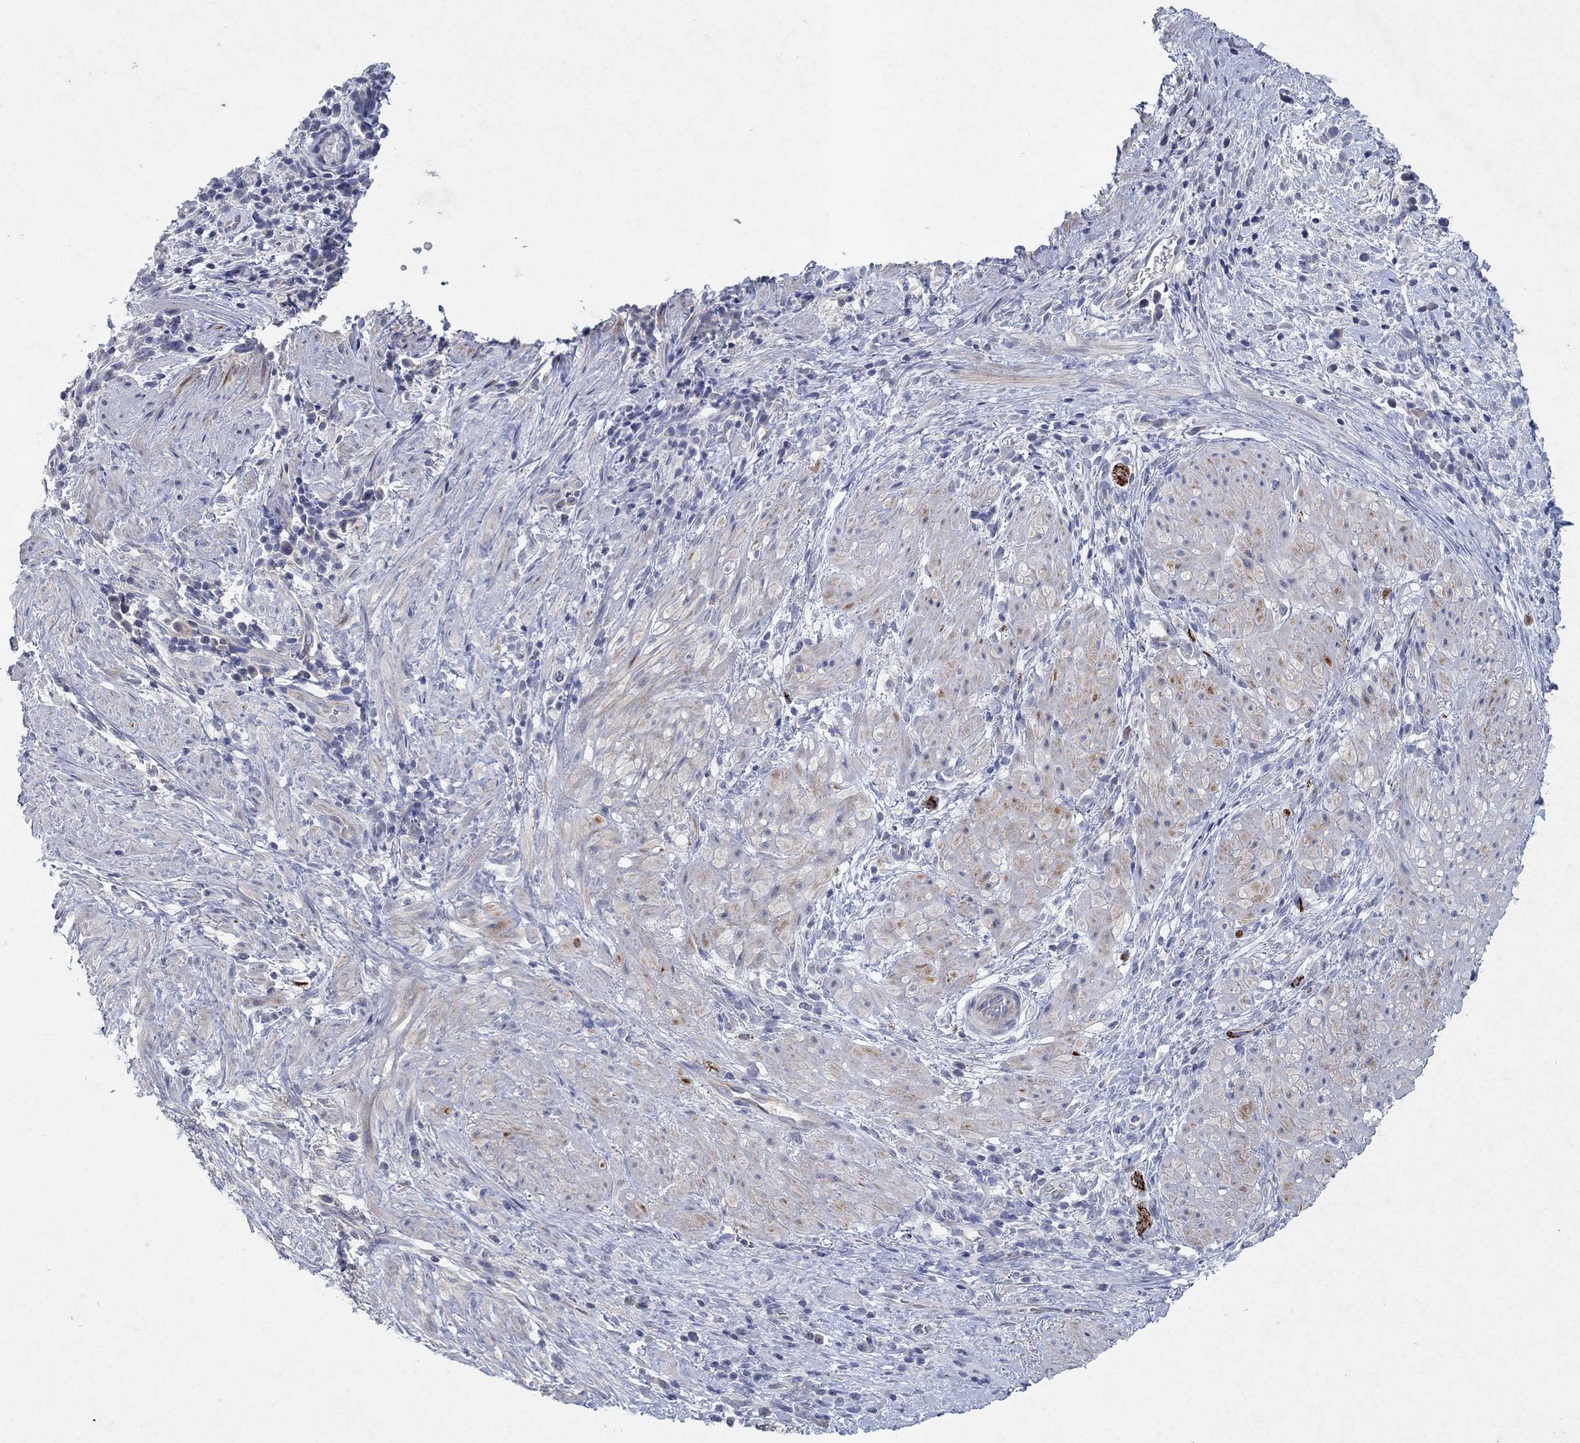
{"staining": {"intensity": "negative", "quantity": "none", "location": "none"}, "tissue": "stomach cancer", "cell_type": "Tumor cells", "image_type": "cancer", "snomed": [{"axis": "morphology", "description": "Adenocarcinoma, NOS"}, {"axis": "topography", "description": "Stomach"}], "caption": "Image shows no significant protein expression in tumor cells of stomach adenocarcinoma.", "gene": "KRT40", "patient": {"sex": "female", "age": 57}}